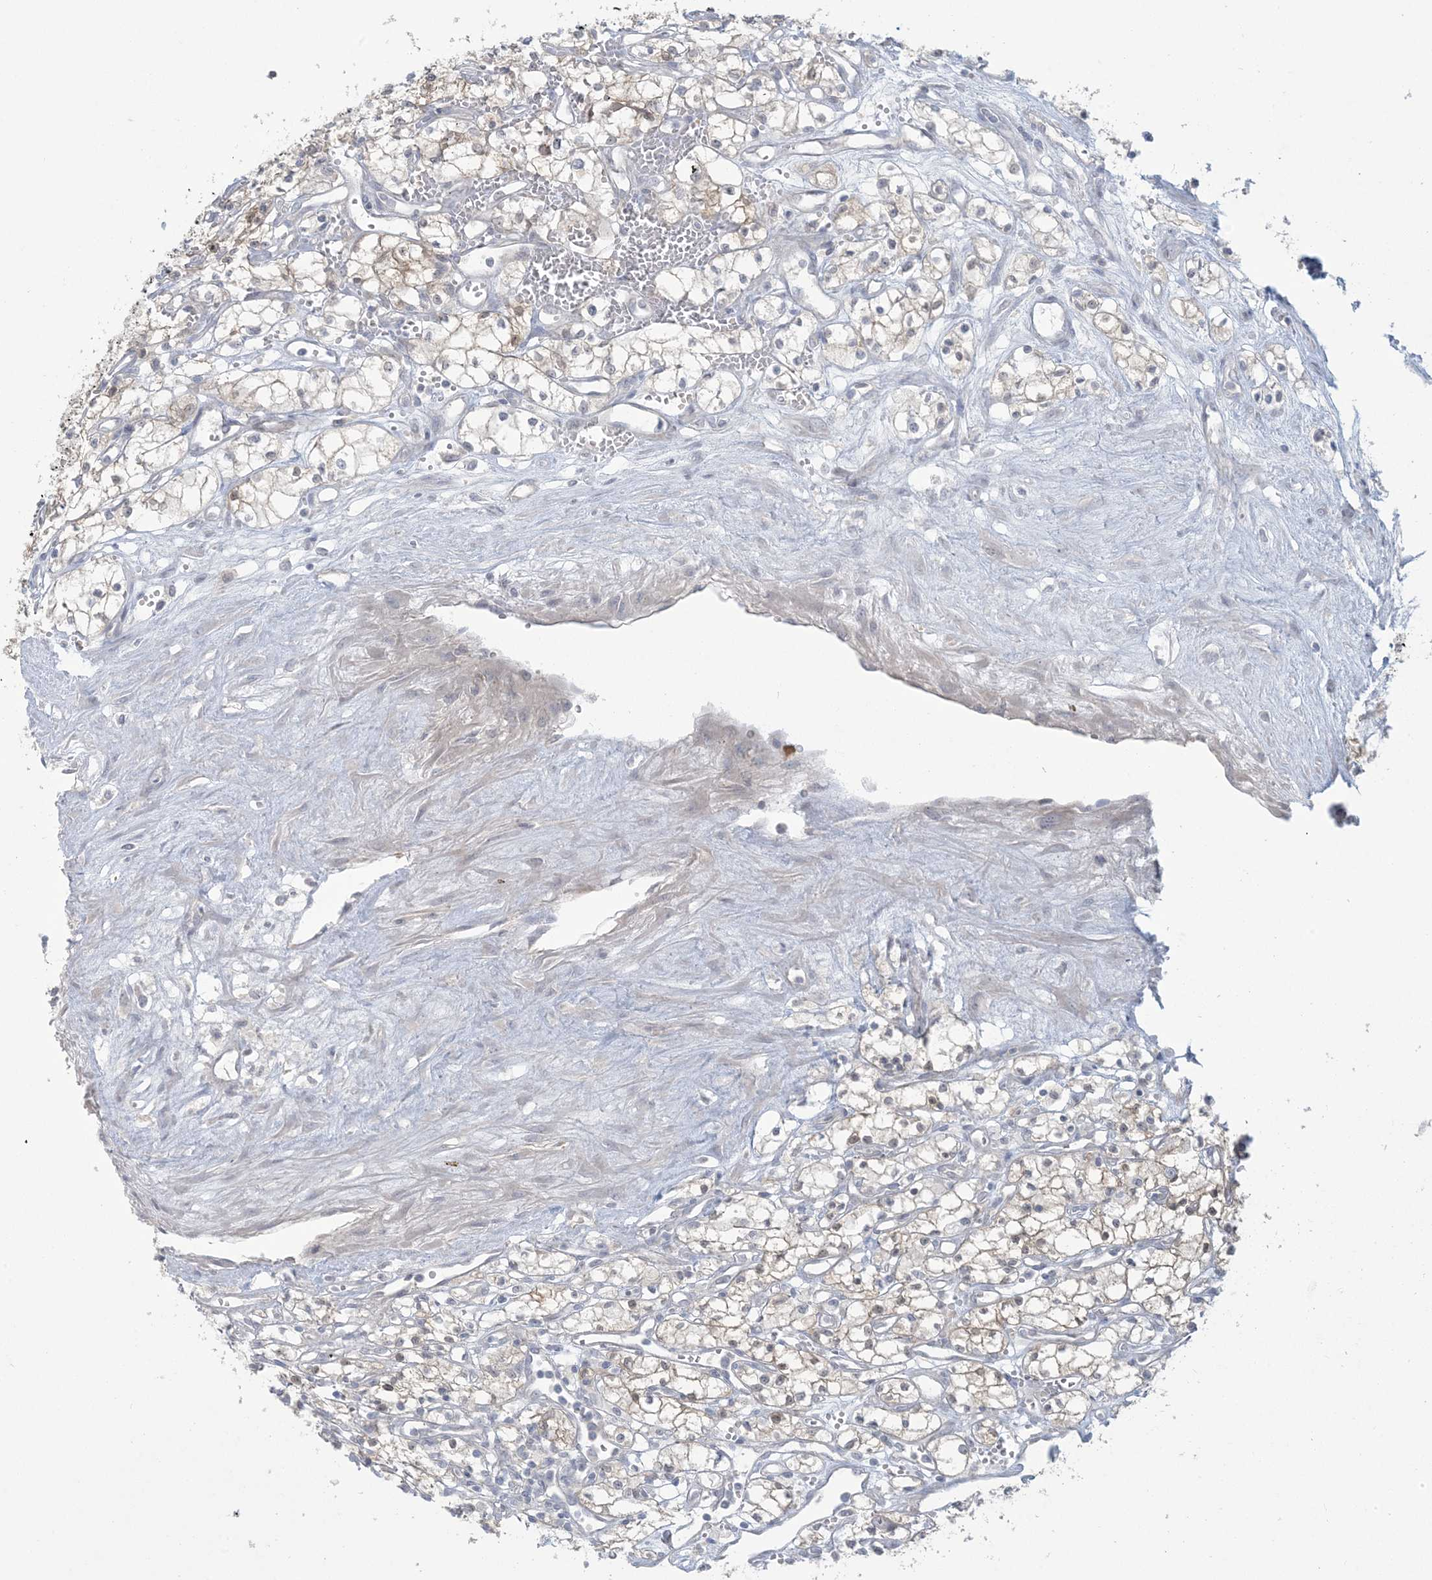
{"staining": {"intensity": "moderate", "quantity": "<25%", "location": "nuclear"}, "tissue": "renal cancer", "cell_type": "Tumor cells", "image_type": "cancer", "snomed": [{"axis": "morphology", "description": "Adenocarcinoma, NOS"}, {"axis": "topography", "description": "Kidney"}], "caption": "This photomicrograph exhibits immunohistochemistry staining of renal cancer, with low moderate nuclear staining in about <25% of tumor cells.", "gene": "NRBP2", "patient": {"sex": "male", "age": 59}}